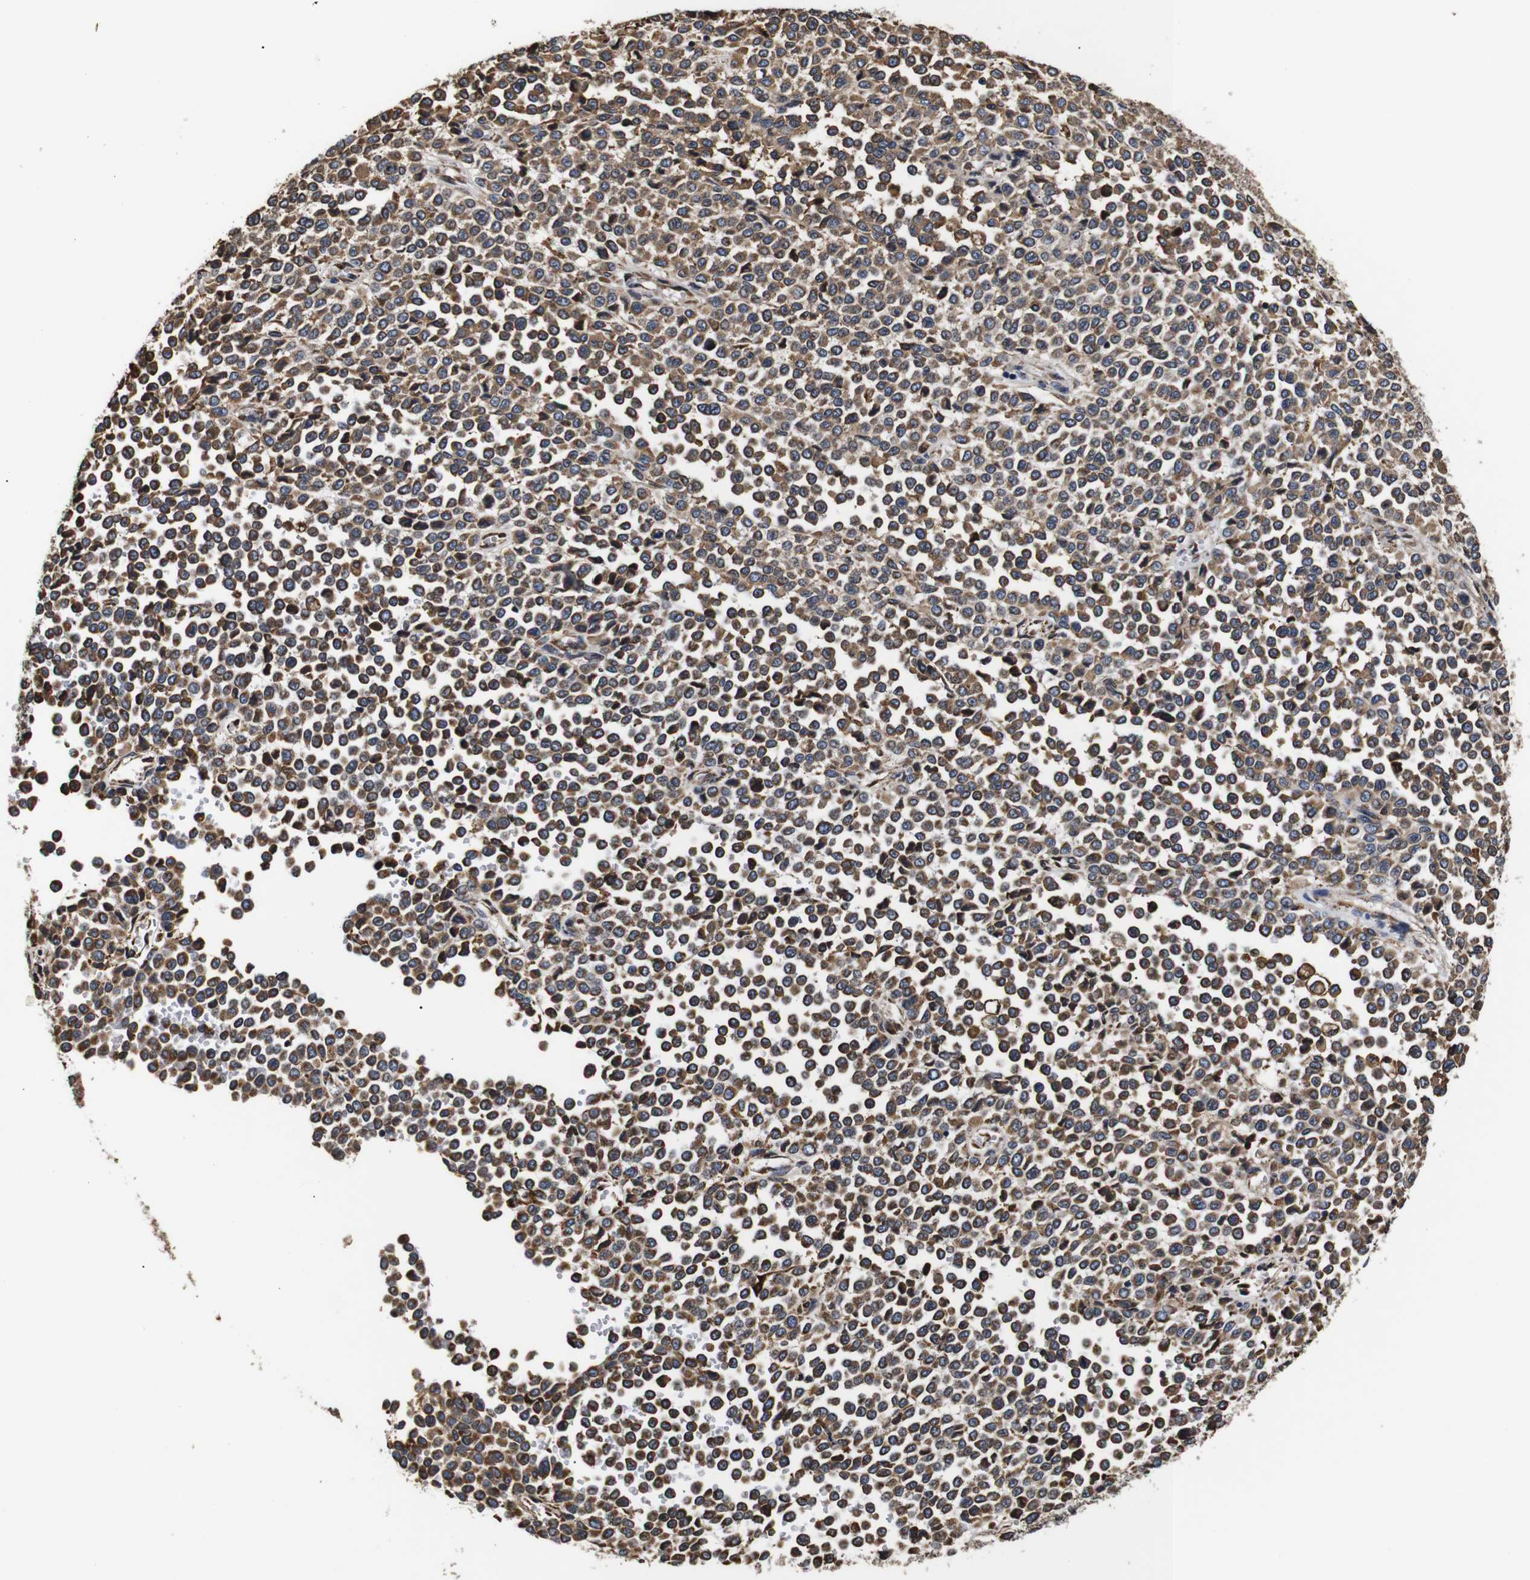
{"staining": {"intensity": "moderate", "quantity": ">75%", "location": "cytoplasmic/membranous"}, "tissue": "melanoma", "cell_type": "Tumor cells", "image_type": "cancer", "snomed": [{"axis": "morphology", "description": "Malignant melanoma, Metastatic site"}, {"axis": "topography", "description": "Pancreas"}], "caption": "Immunohistochemistry (IHC) histopathology image of neoplastic tissue: malignant melanoma (metastatic site) stained using immunohistochemistry displays medium levels of moderate protein expression localized specifically in the cytoplasmic/membranous of tumor cells, appearing as a cytoplasmic/membranous brown color.", "gene": "HHIP", "patient": {"sex": "female", "age": 30}}